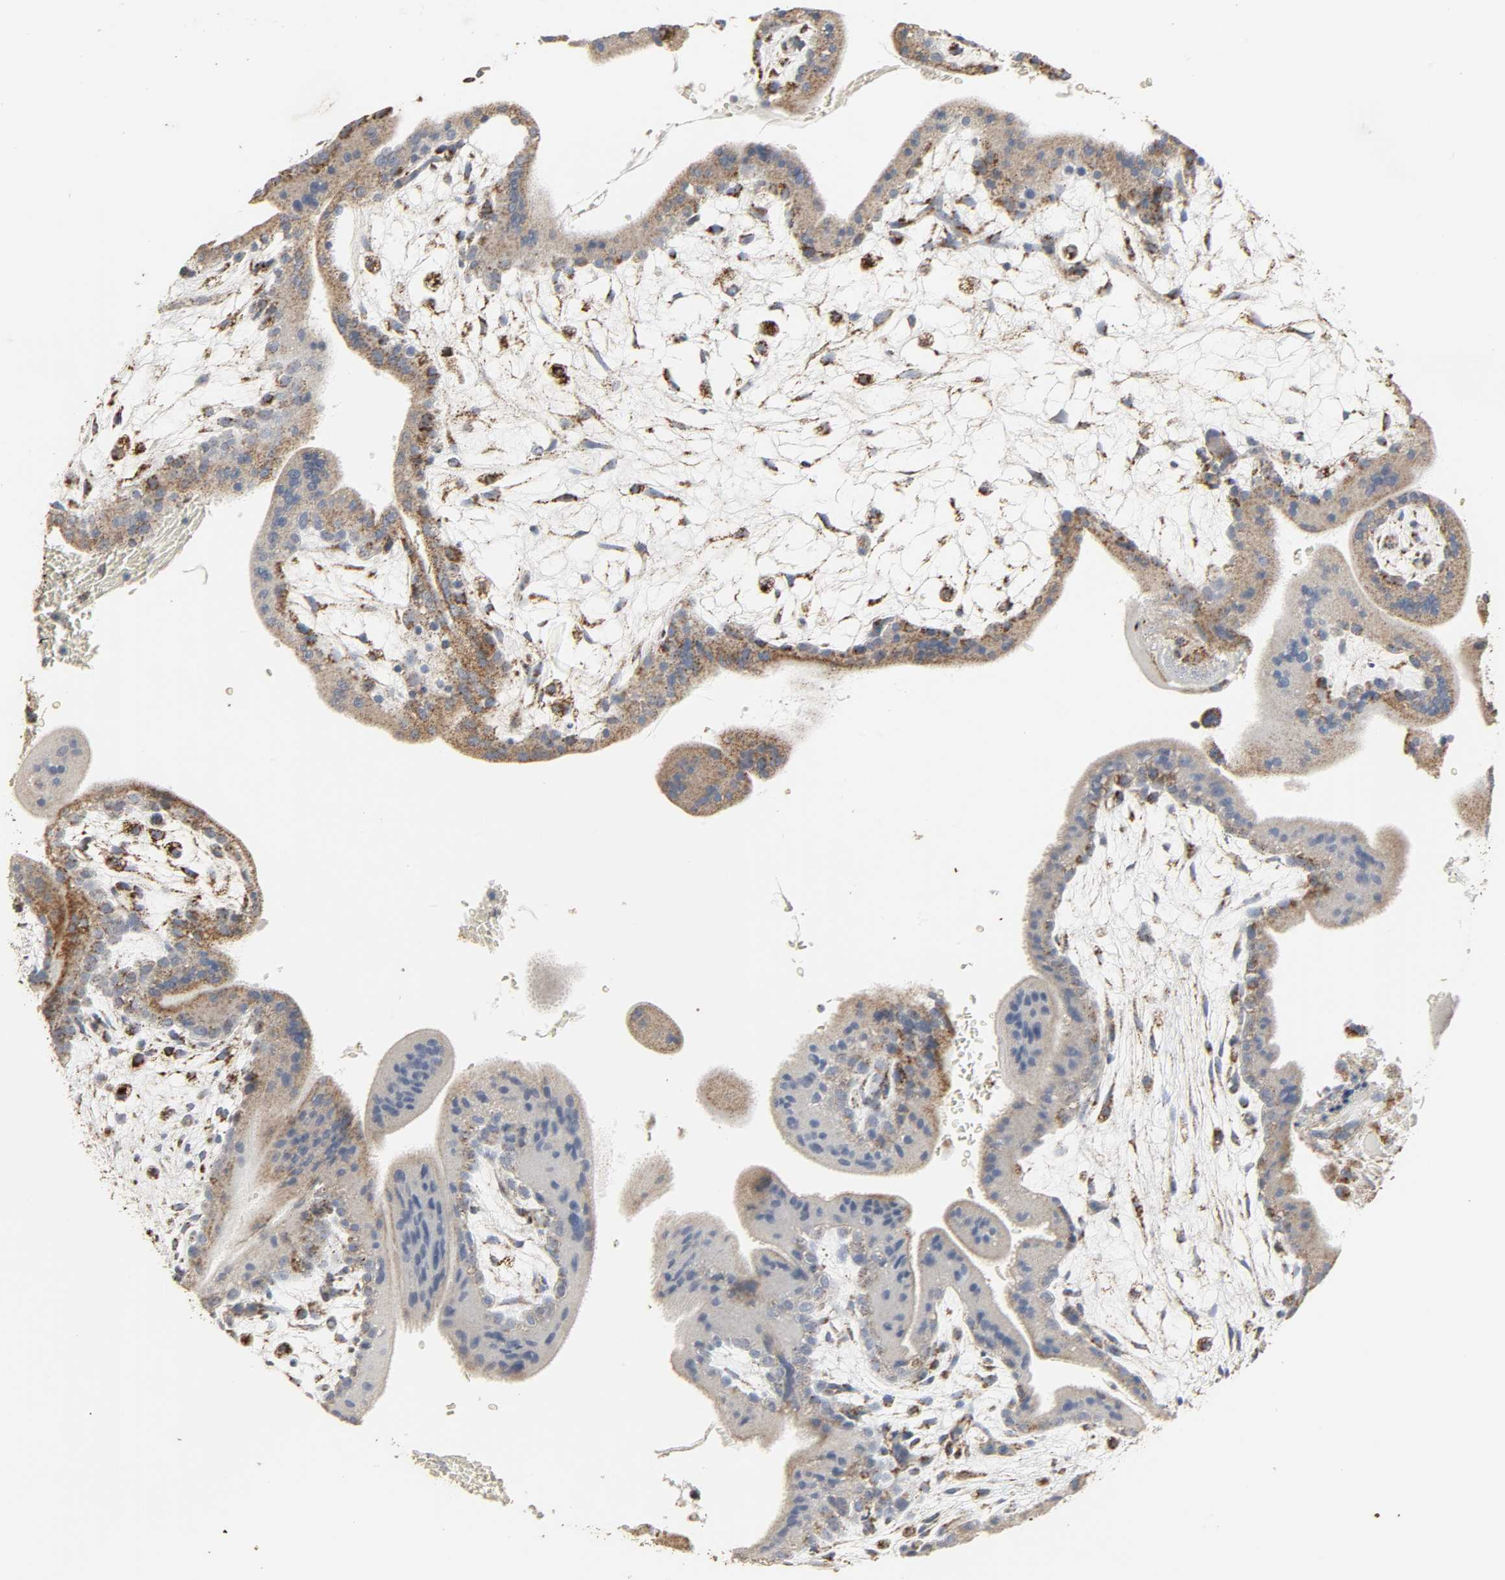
{"staining": {"intensity": "moderate", "quantity": "25%-75%", "location": "cytoplasmic/membranous"}, "tissue": "placenta", "cell_type": "Trophoblastic cells", "image_type": "normal", "snomed": [{"axis": "morphology", "description": "Normal tissue, NOS"}, {"axis": "topography", "description": "Placenta"}], "caption": "Placenta stained for a protein demonstrates moderate cytoplasmic/membranous positivity in trophoblastic cells.", "gene": "ACAT1", "patient": {"sex": "female", "age": 35}}